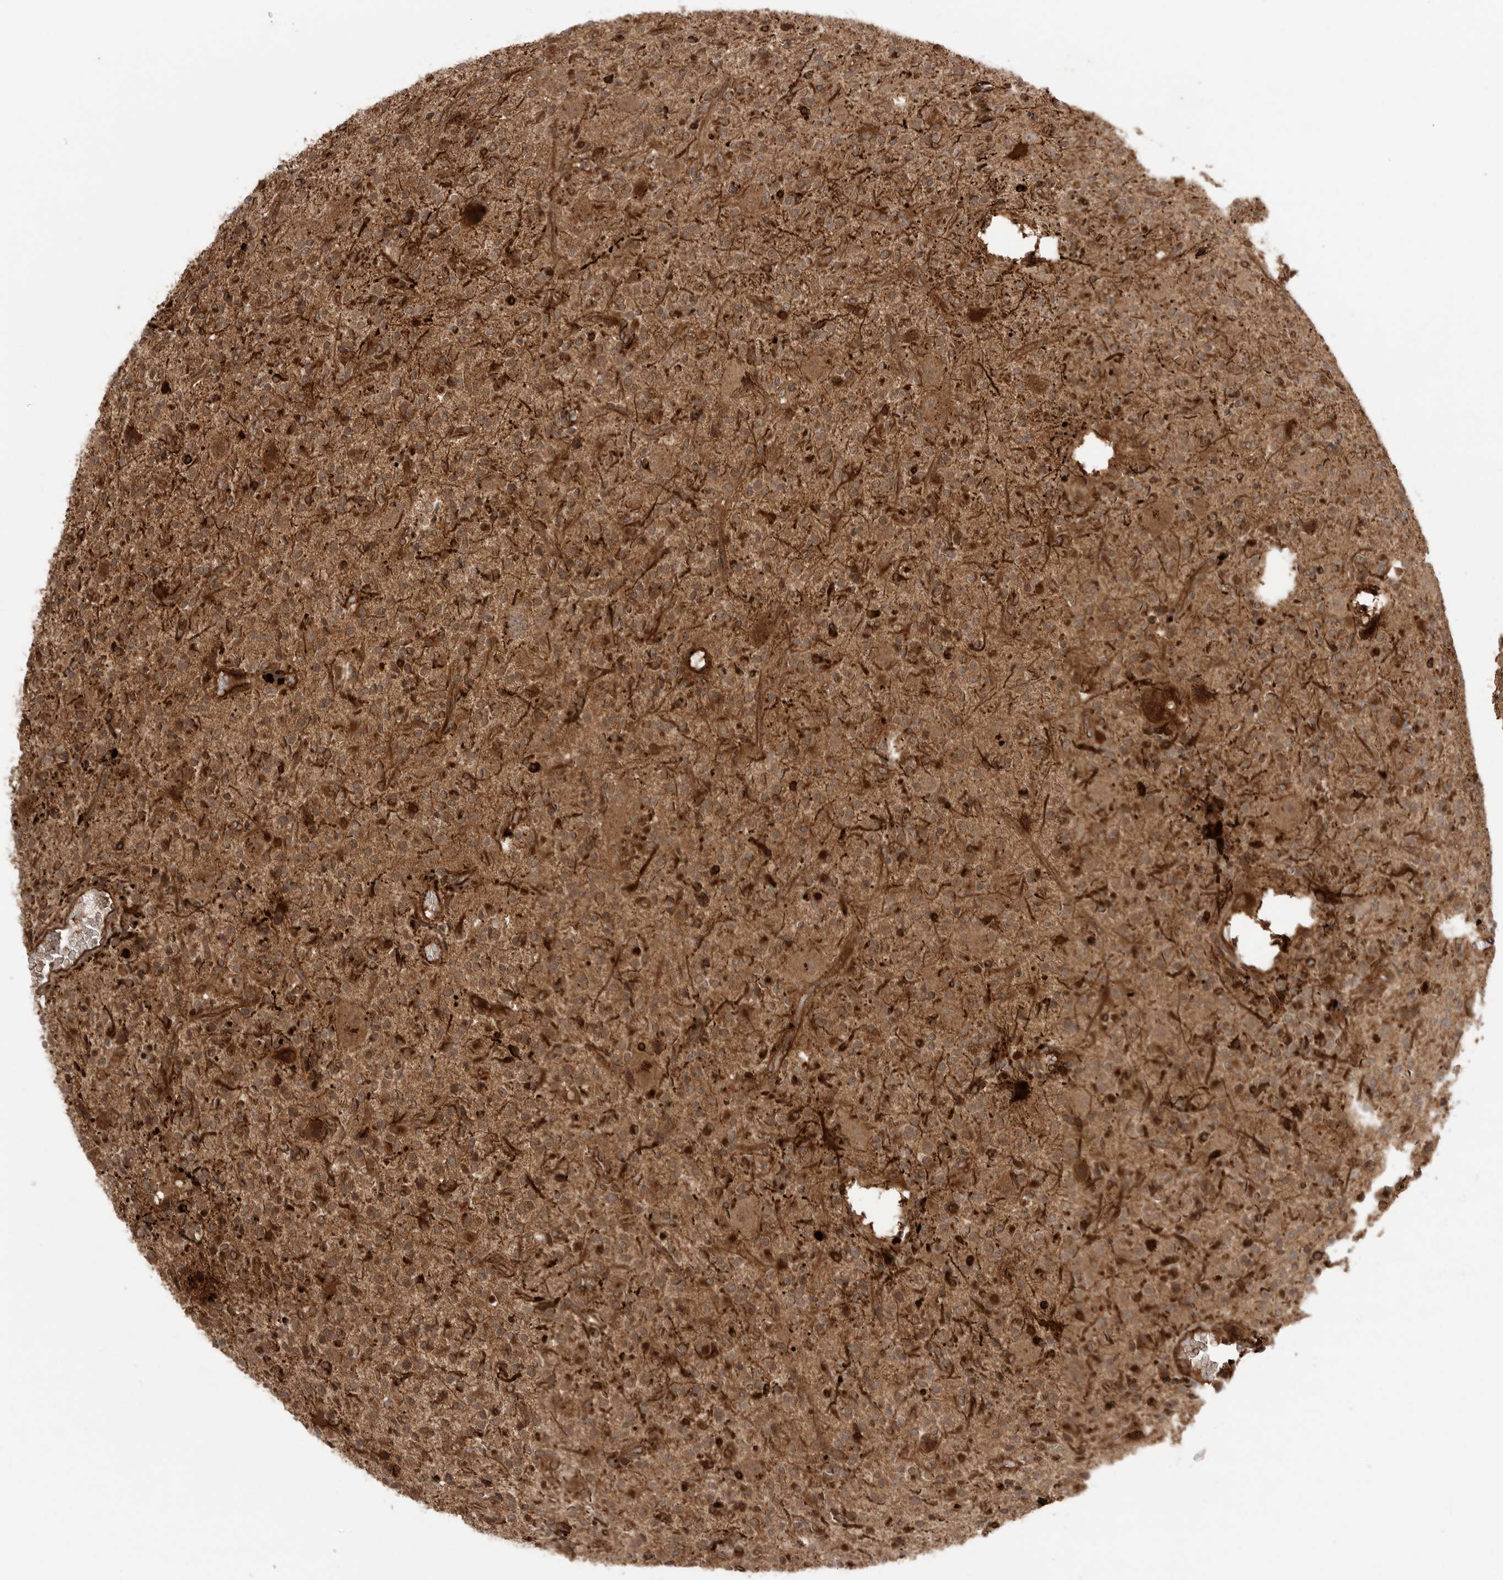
{"staining": {"intensity": "strong", "quantity": ">75%", "location": "cytoplasmic/membranous"}, "tissue": "glioma", "cell_type": "Tumor cells", "image_type": "cancer", "snomed": [{"axis": "morphology", "description": "Glioma, malignant, High grade"}, {"axis": "topography", "description": "Brain"}], "caption": "Glioma stained for a protein exhibits strong cytoplasmic/membranous positivity in tumor cells.", "gene": "PRDX4", "patient": {"sex": "male", "age": 34}}